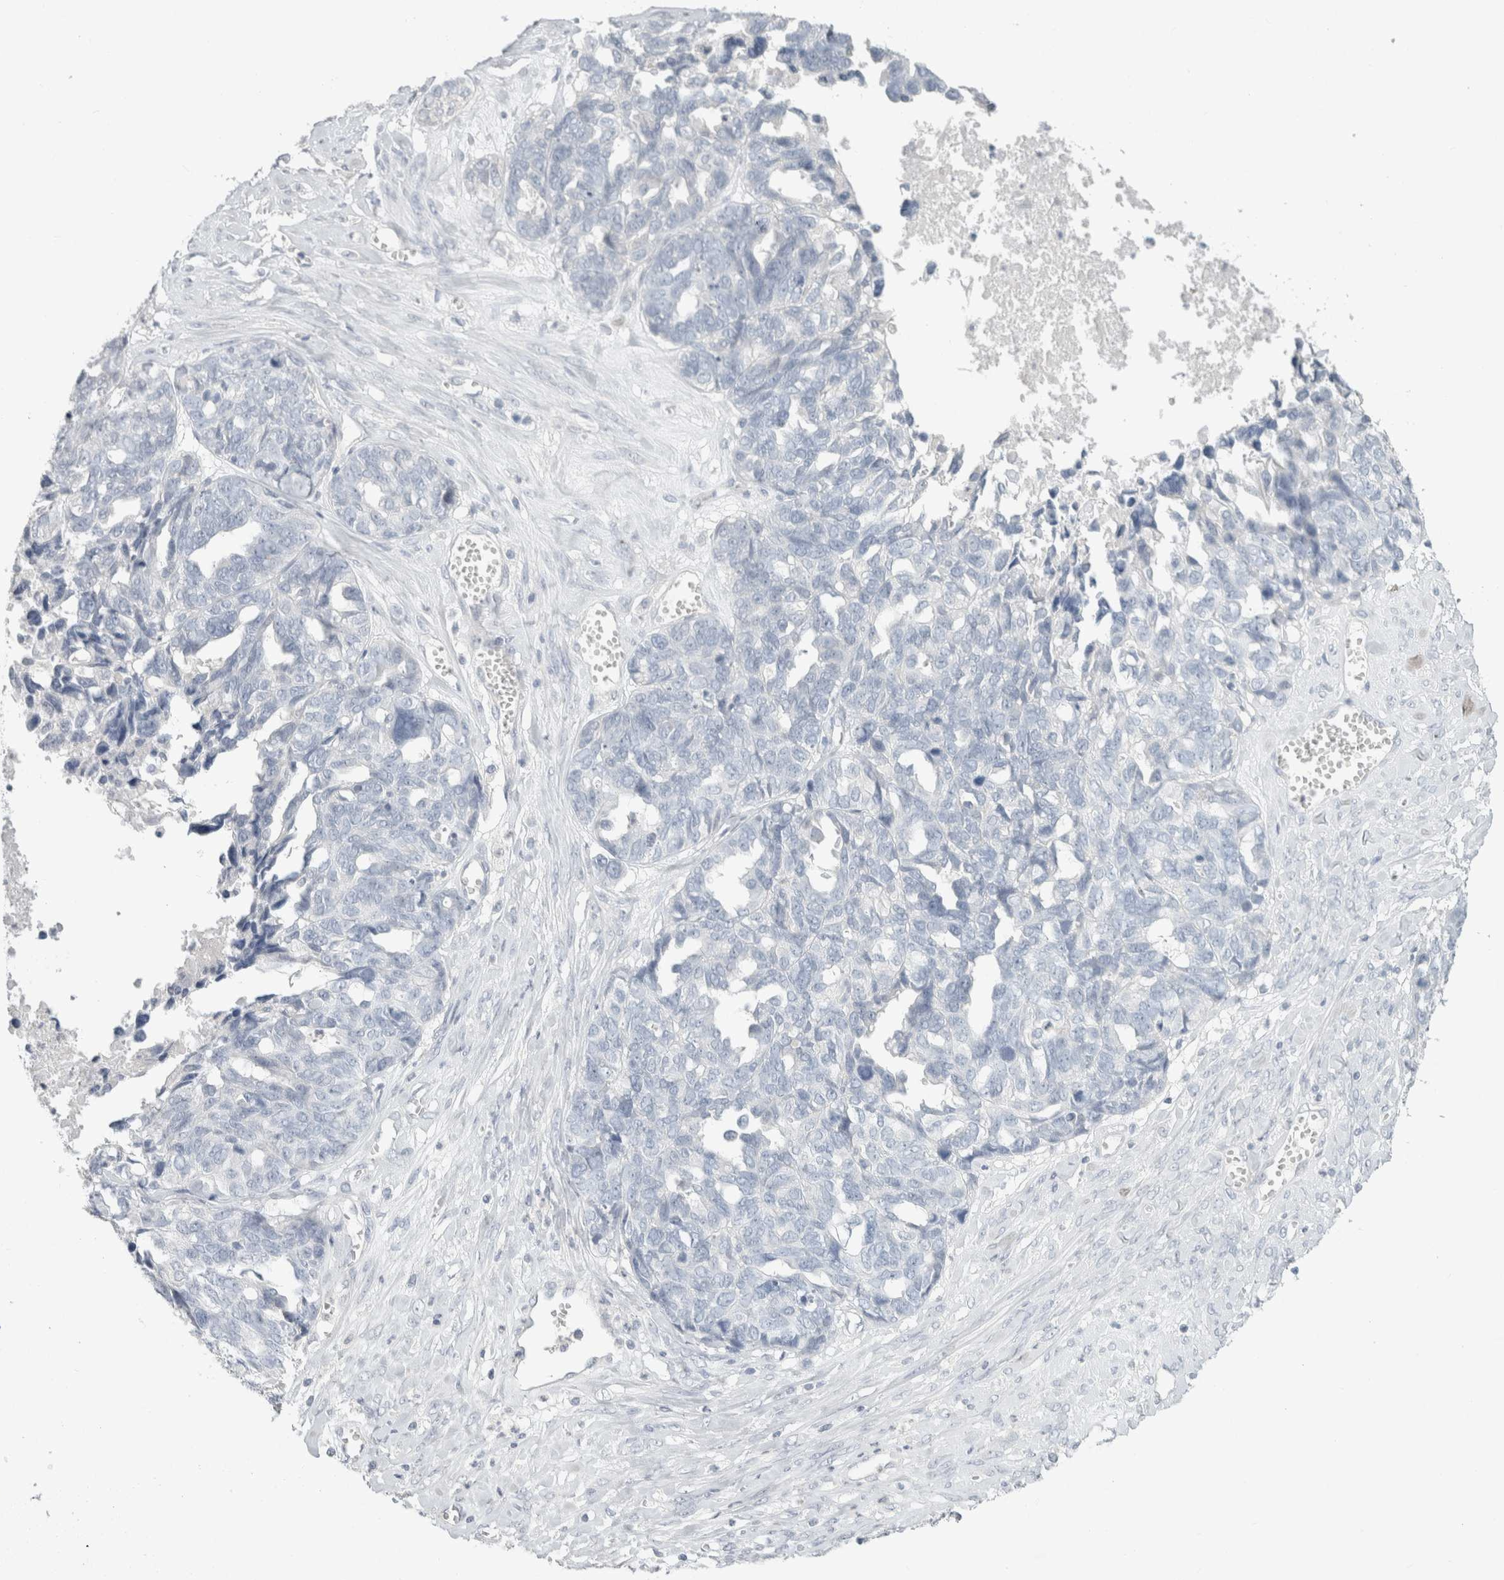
{"staining": {"intensity": "negative", "quantity": "none", "location": "none"}, "tissue": "ovarian cancer", "cell_type": "Tumor cells", "image_type": "cancer", "snomed": [{"axis": "morphology", "description": "Cystadenocarcinoma, serous, NOS"}, {"axis": "topography", "description": "Ovary"}], "caption": "DAB immunohistochemical staining of ovarian serous cystadenocarcinoma reveals no significant positivity in tumor cells.", "gene": "SLC6A1", "patient": {"sex": "female", "age": 79}}